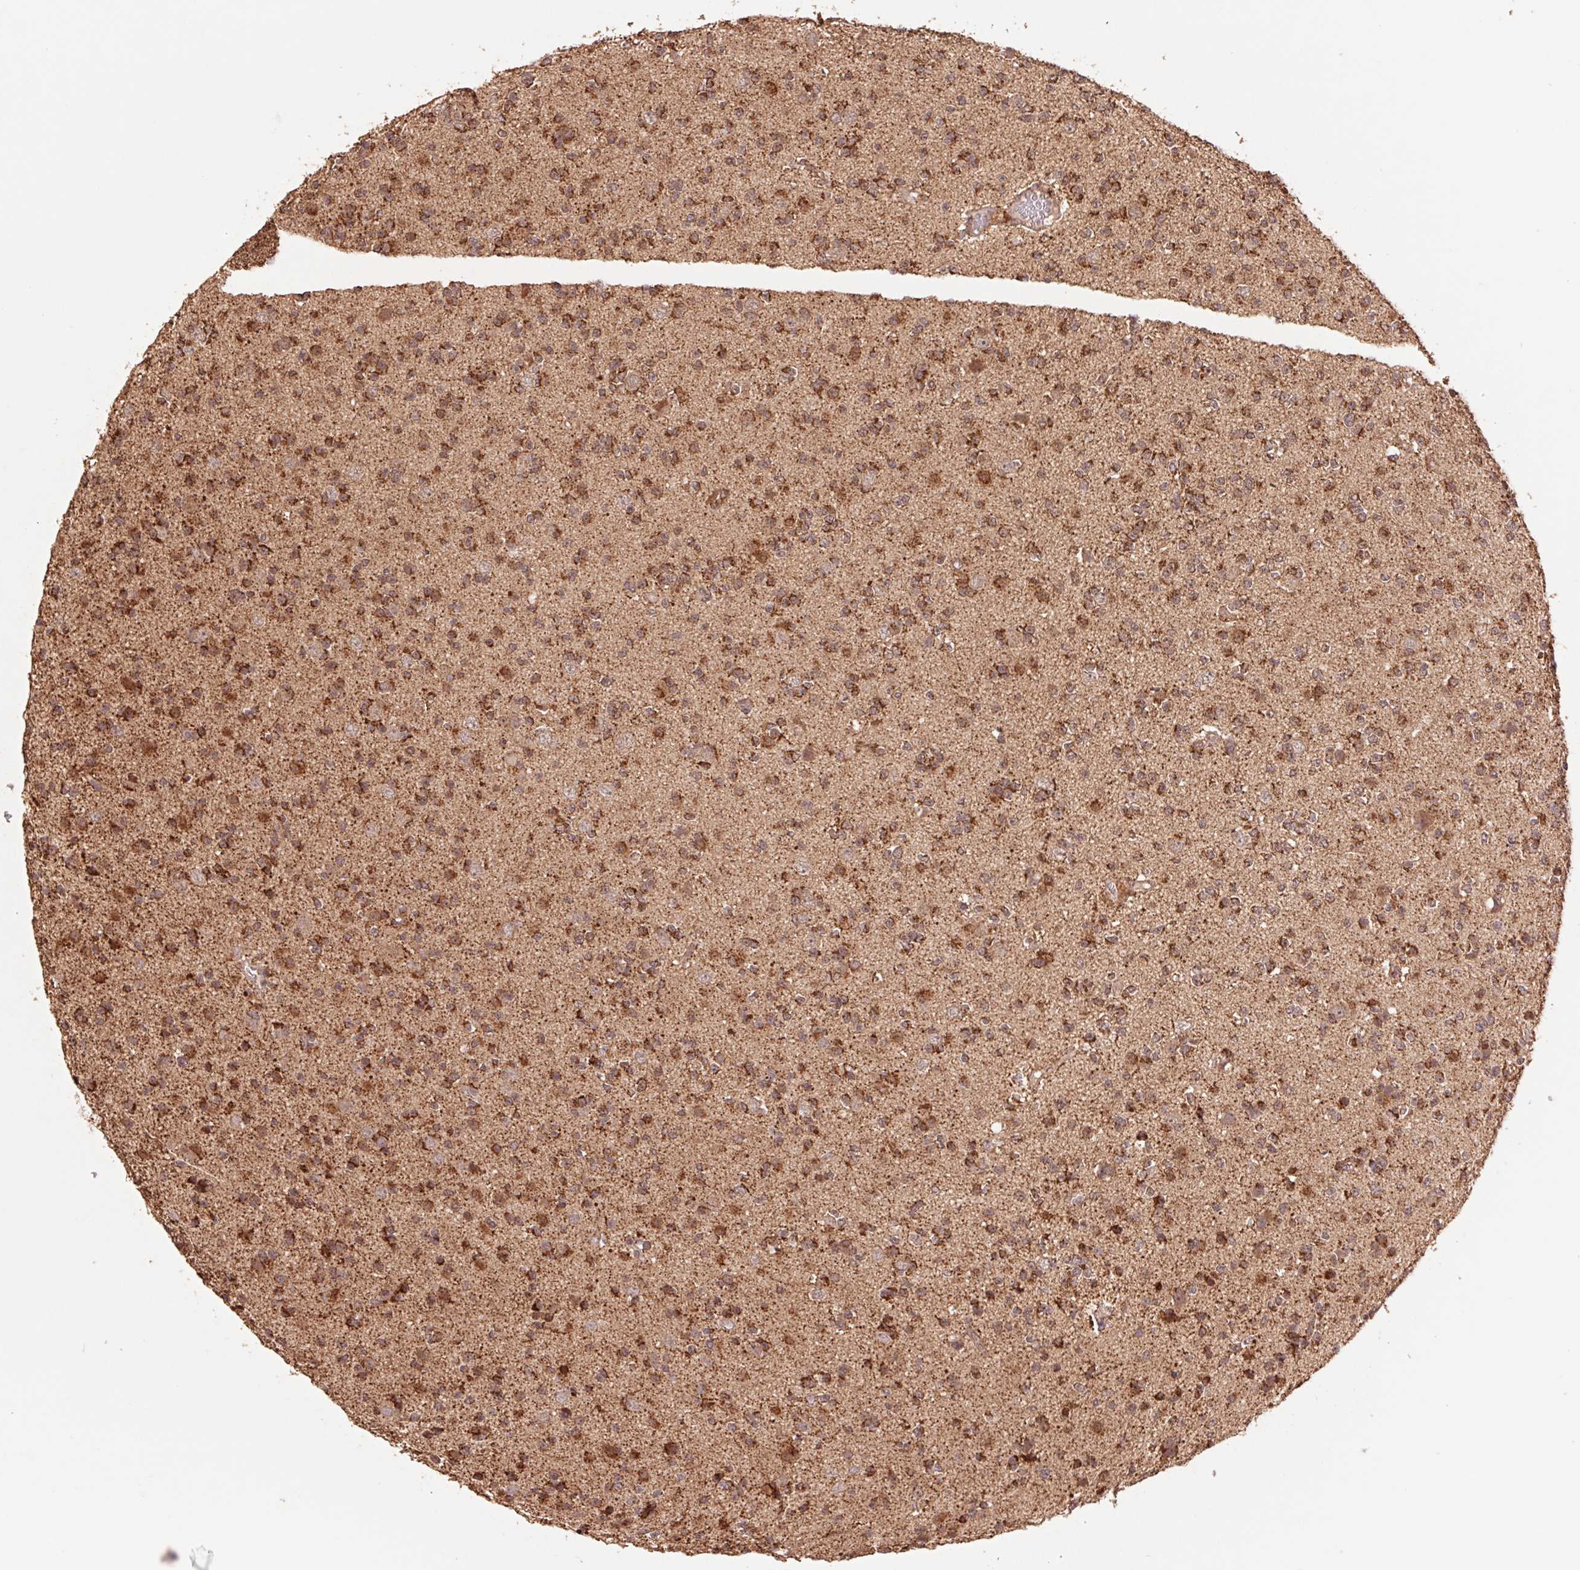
{"staining": {"intensity": "strong", "quantity": ">75%", "location": "cytoplasmic/membranous"}, "tissue": "glioma", "cell_type": "Tumor cells", "image_type": "cancer", "snomed": [{"axis": "morphology", "description": "Glioma, malignant, High grade"}, {"axis": "topography", "description": "Brain"}], "caption": "Immunohistochemical staining of glioma exhibits strong cytoplasmic/membranous protein positivity in about >75% of tumor cells. (Stains: DAB (3,3'-diaminobenzidine) in brown, nuclei in blue, Microscopy: brightfield microscopy at high magnification).", "gene": "URM1", "patient": {"sex": "male", "age": 36}}